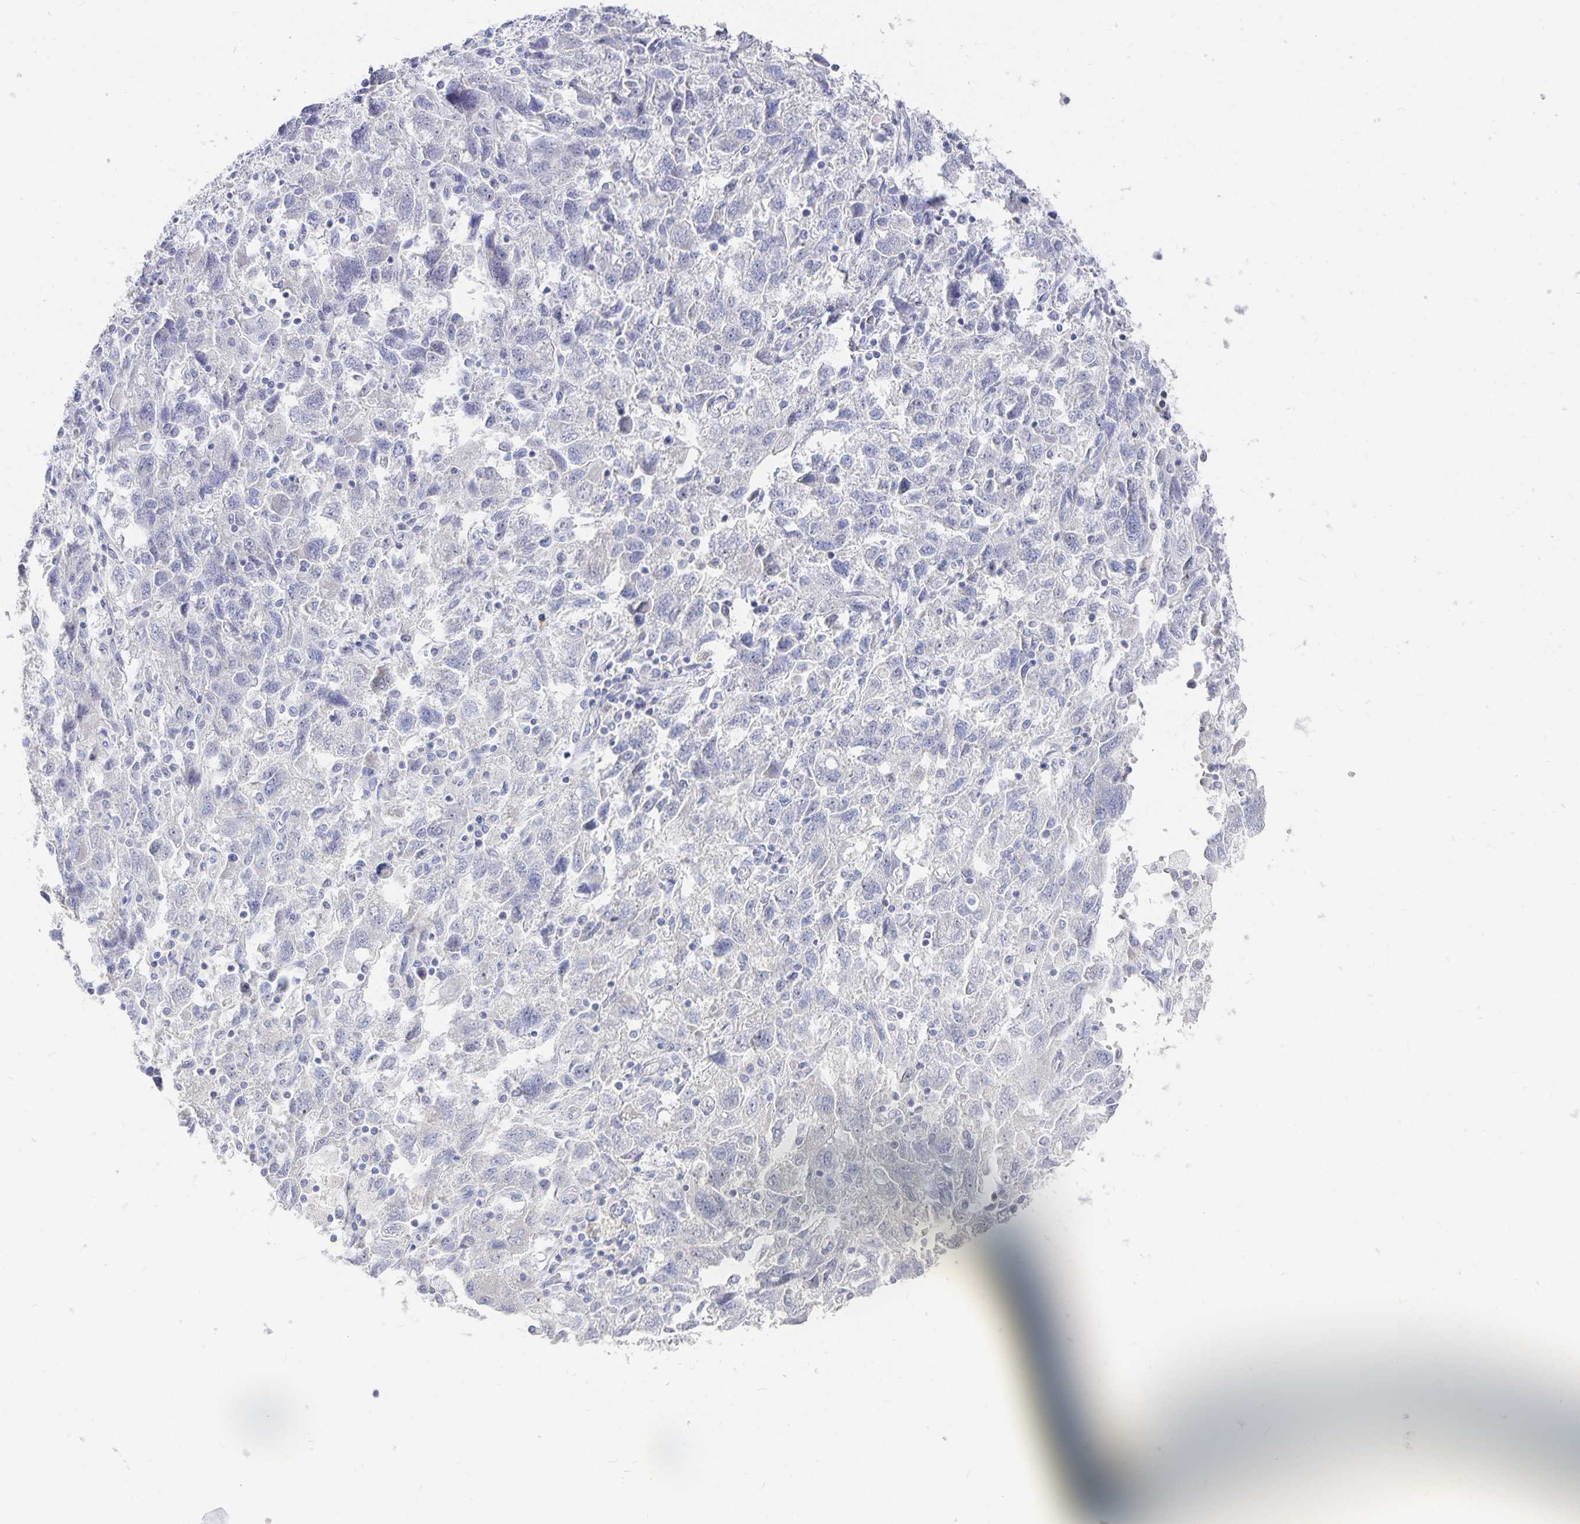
{"staining": {"intensity": "negative", "quantity": "none", "location": "none"}, "tissue": "ovarian cancer", "cell_type": "Tumor cells", "image_type": "cancer", "snomed": [{"axis": "morphology", "description": "Carcinoma, NOS"}, {"axis": "morphology", "description": "Cystadenocarcinoma, serous, NOS"}, {"axis": "topography", "description": "Ovary"}], "caption": "The histopathology image exhibits no staining of tumor cells in ovarian cancer.", "gene": "DNAH9", "patient": {"sex": "female", "age": 69}}